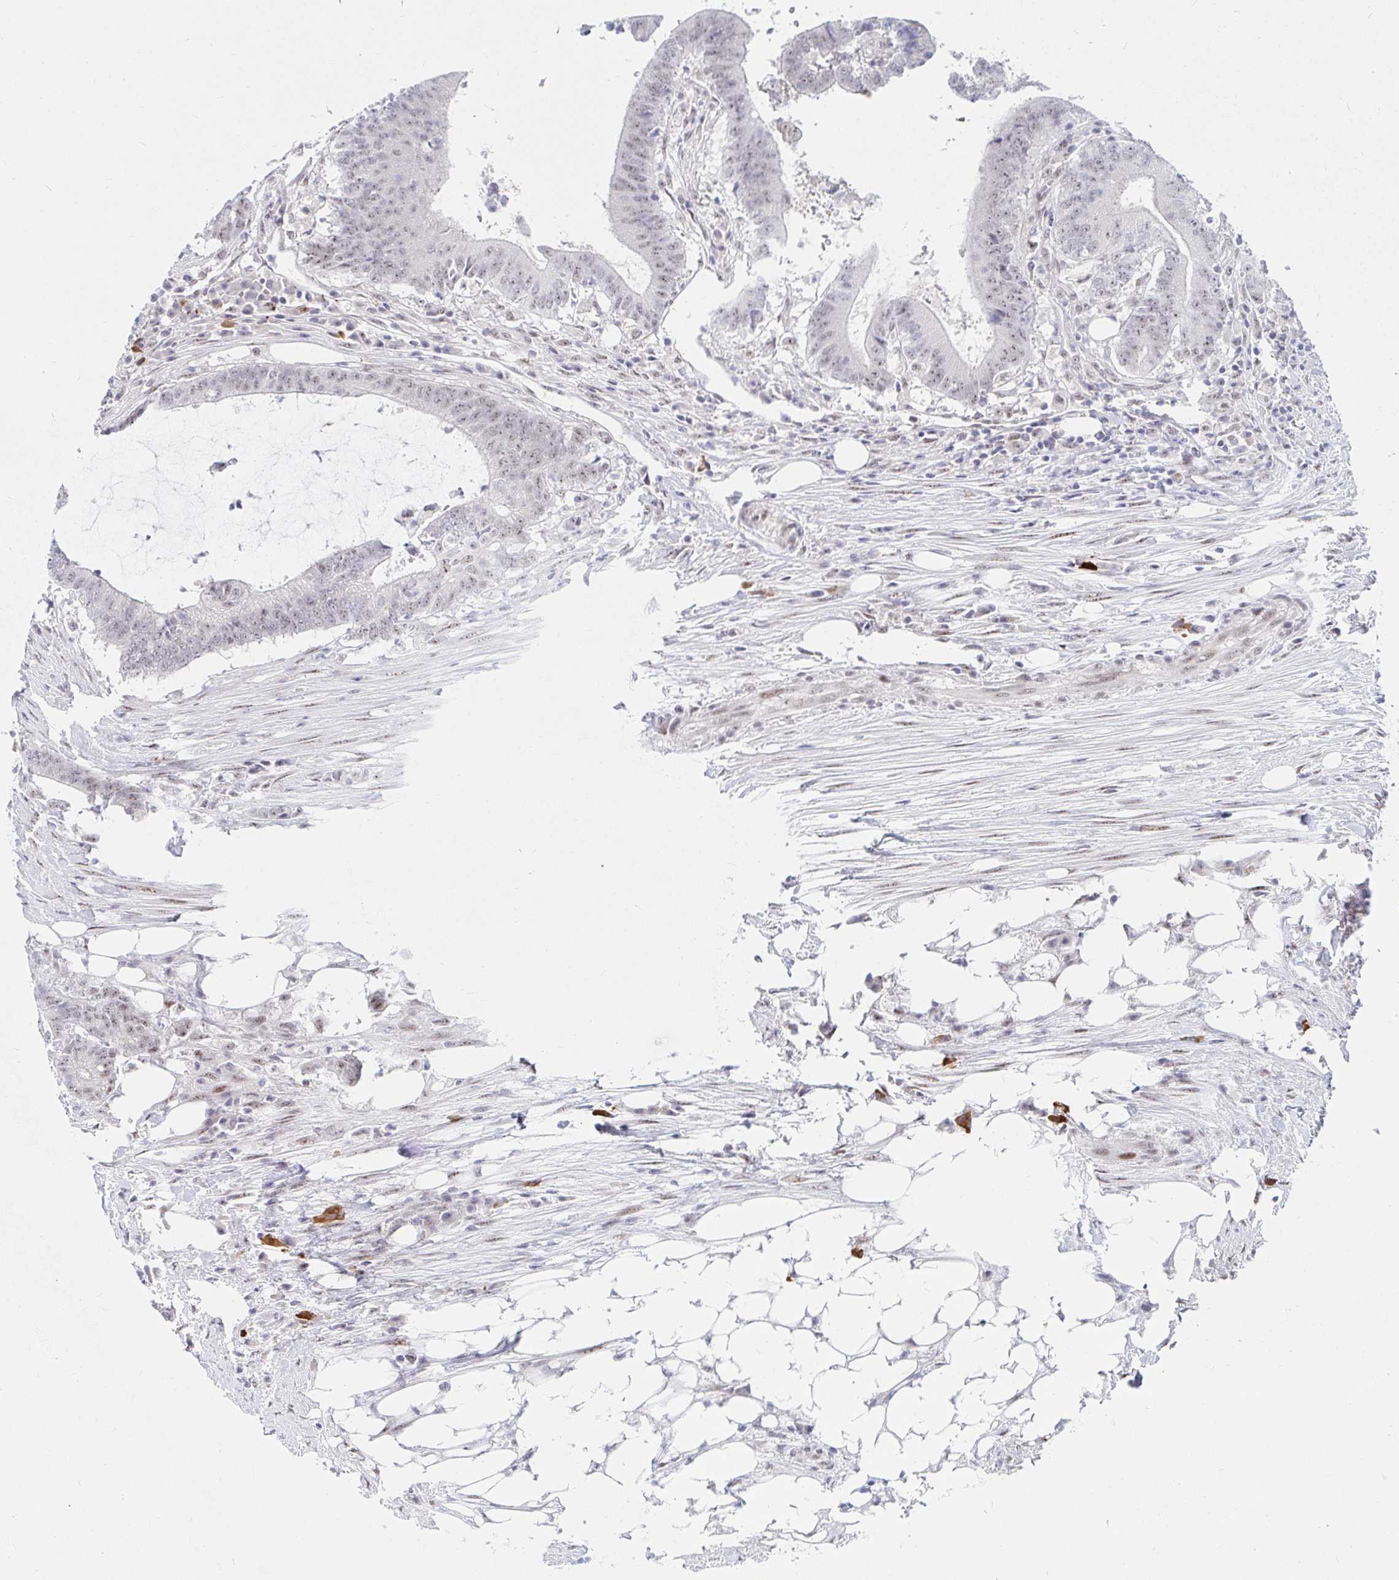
{"staining": {"intensity": "weak", "quantity": "<25%", "location": "nuclear"}, "tissue": "colorectal cancer", "cell_type": "Tumor cells", "image_type": "cancer", "snomed": [{"axis": "morphology", "description": "Adenocarcinoma, NOS"}, {"axis": "topography", "description": "Colon"}], "caption": "IHC photomicrograph of human colorectal adenocarcinoma stained for a protein (brown), which displays no positivity in tumor cells.", "gene": "COL28A1", "patient": {"sex": "female", "age": 43}}